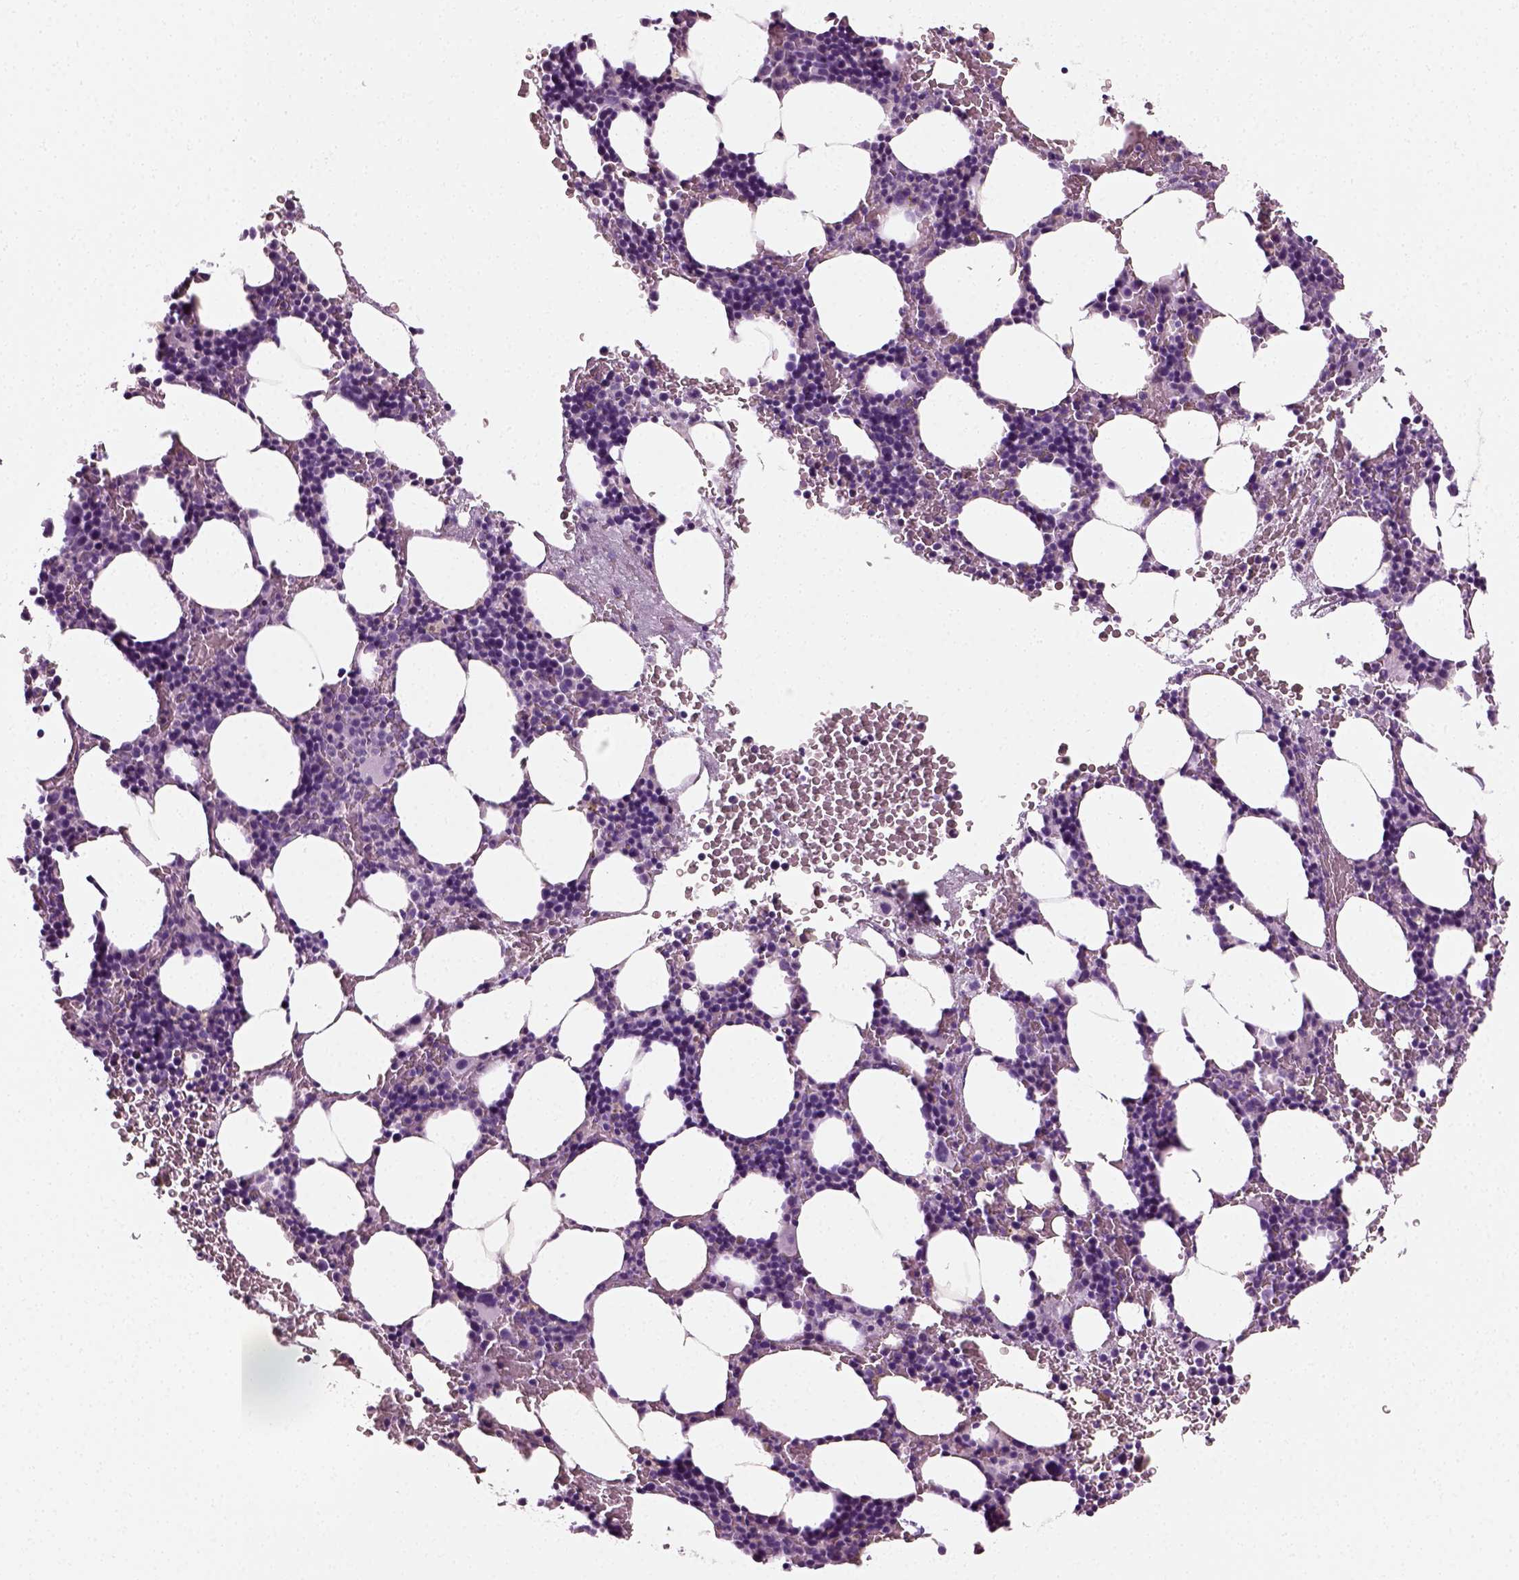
{"staining": {"intensity": "negative", "quantity": "none", "location": "none"}, "tissue": "bone marrow", "cell_type": "Hematopoietic cells", "image_type": "normal", "snomed": [{"axis": "morphology", "description": "Normal tissue, NOS"}, {"axis": "topography", "description": "Bone marrow"}], "caption": "Immunohistochemistry (IHC) image of benign bone marrow stained for a protein (brown), which shows no positivity in hematopoietic cells. (Brightfield microscopy of DAB IHC at high magnification).", "gene": "SPATA31E1", "patient": {"sex": "male", "age": 77}}